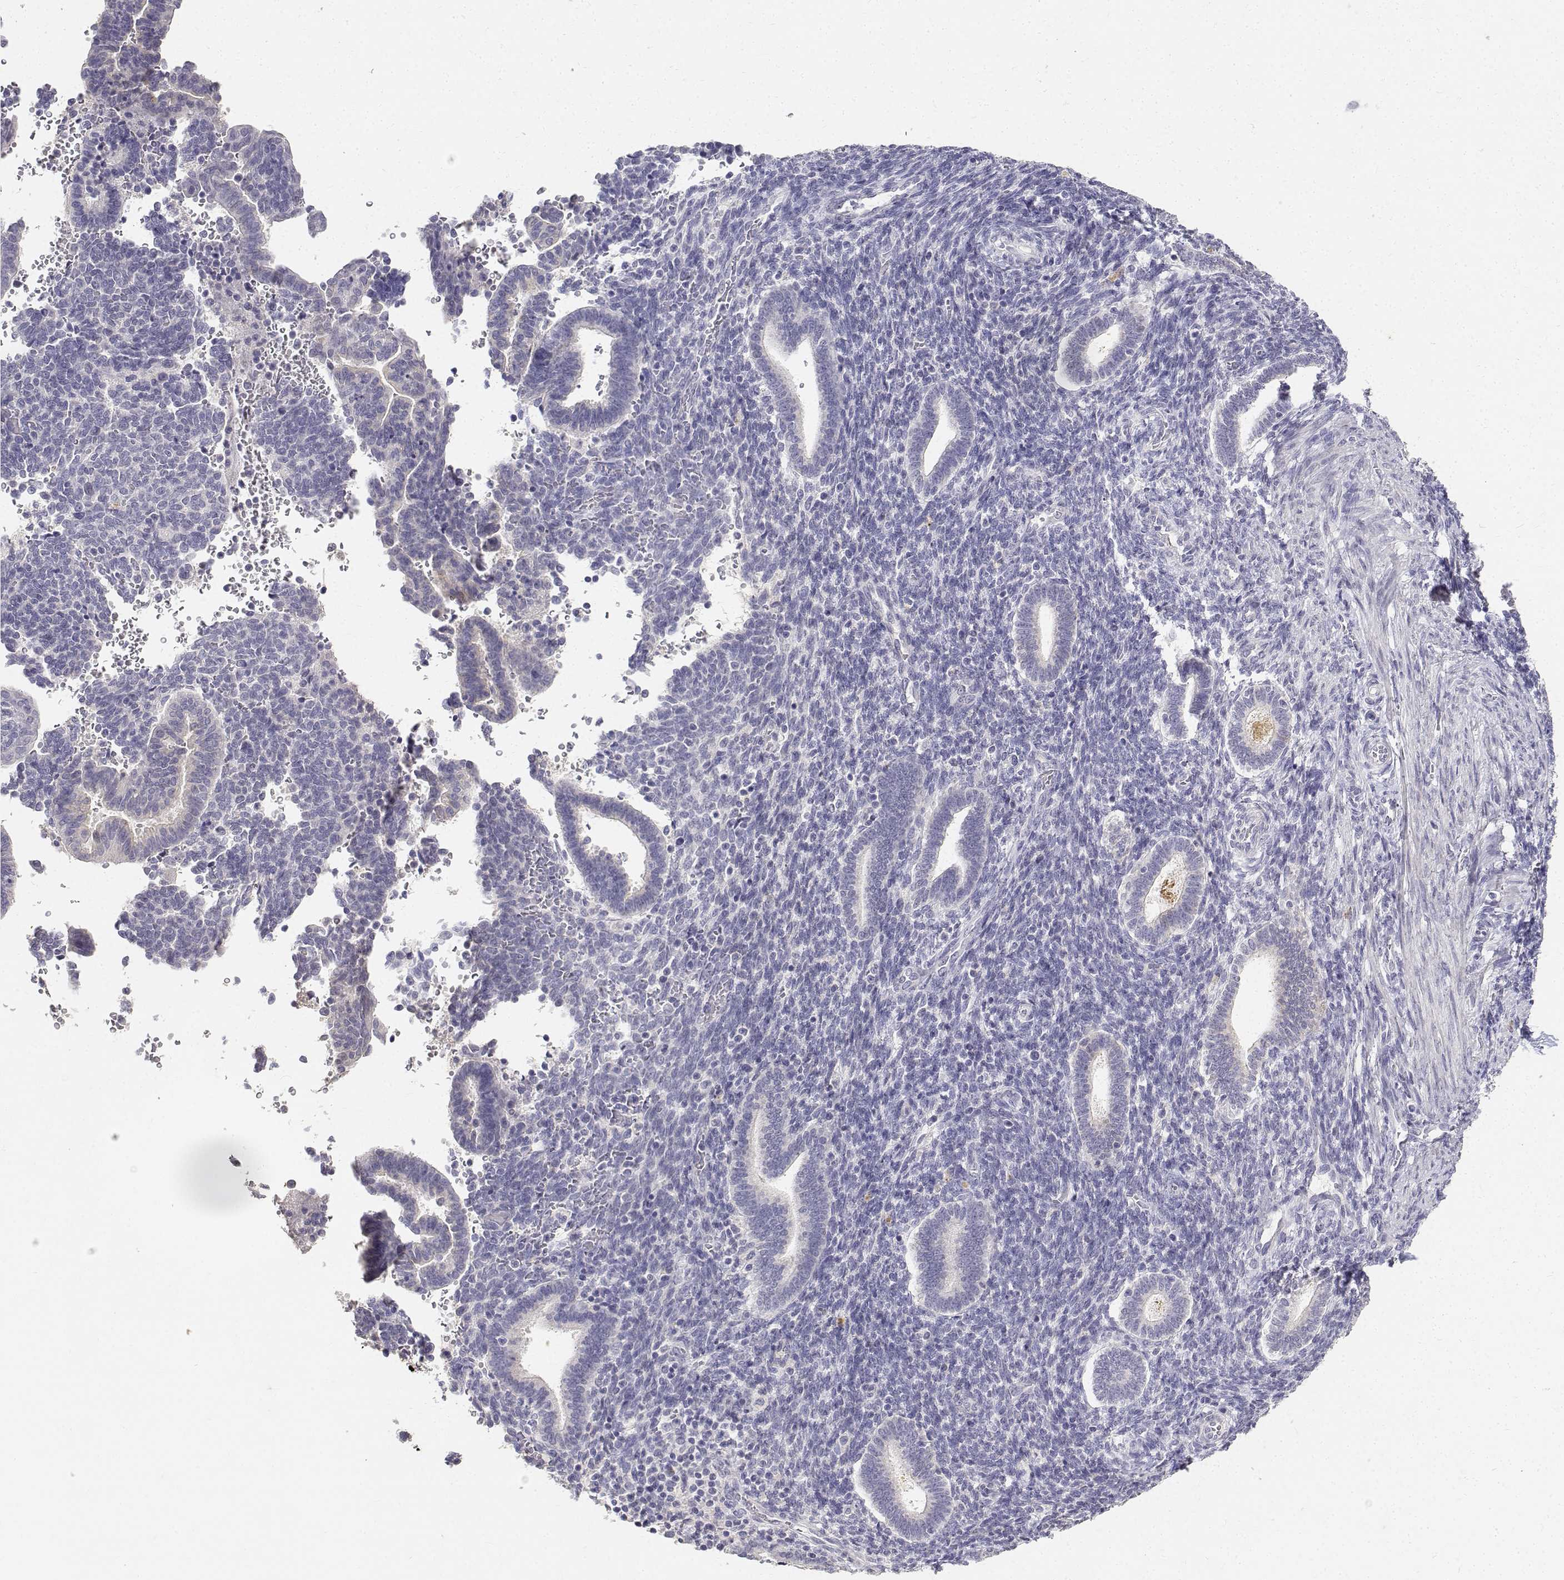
{"staining": {"intensity": "negative", "quantity": "none", "location": "none"}, "tissue": "endometrium", "cell_type": "Cells in endometrial stroma", "image_type": "normal", "snomed": [{"axis": "morphology", "description": "Normal tissue, NOS"}, {"axis": "topography", "description": "Endometrium"}], "caption": "DAB (3,3'-diaminobenzidine) immunohistochemical staining of normal human endometrium exhibits no significant expression in cells in endometrial stroma.", "gene": "PAEP", "patient": {"sex": "female", "age": 34}}